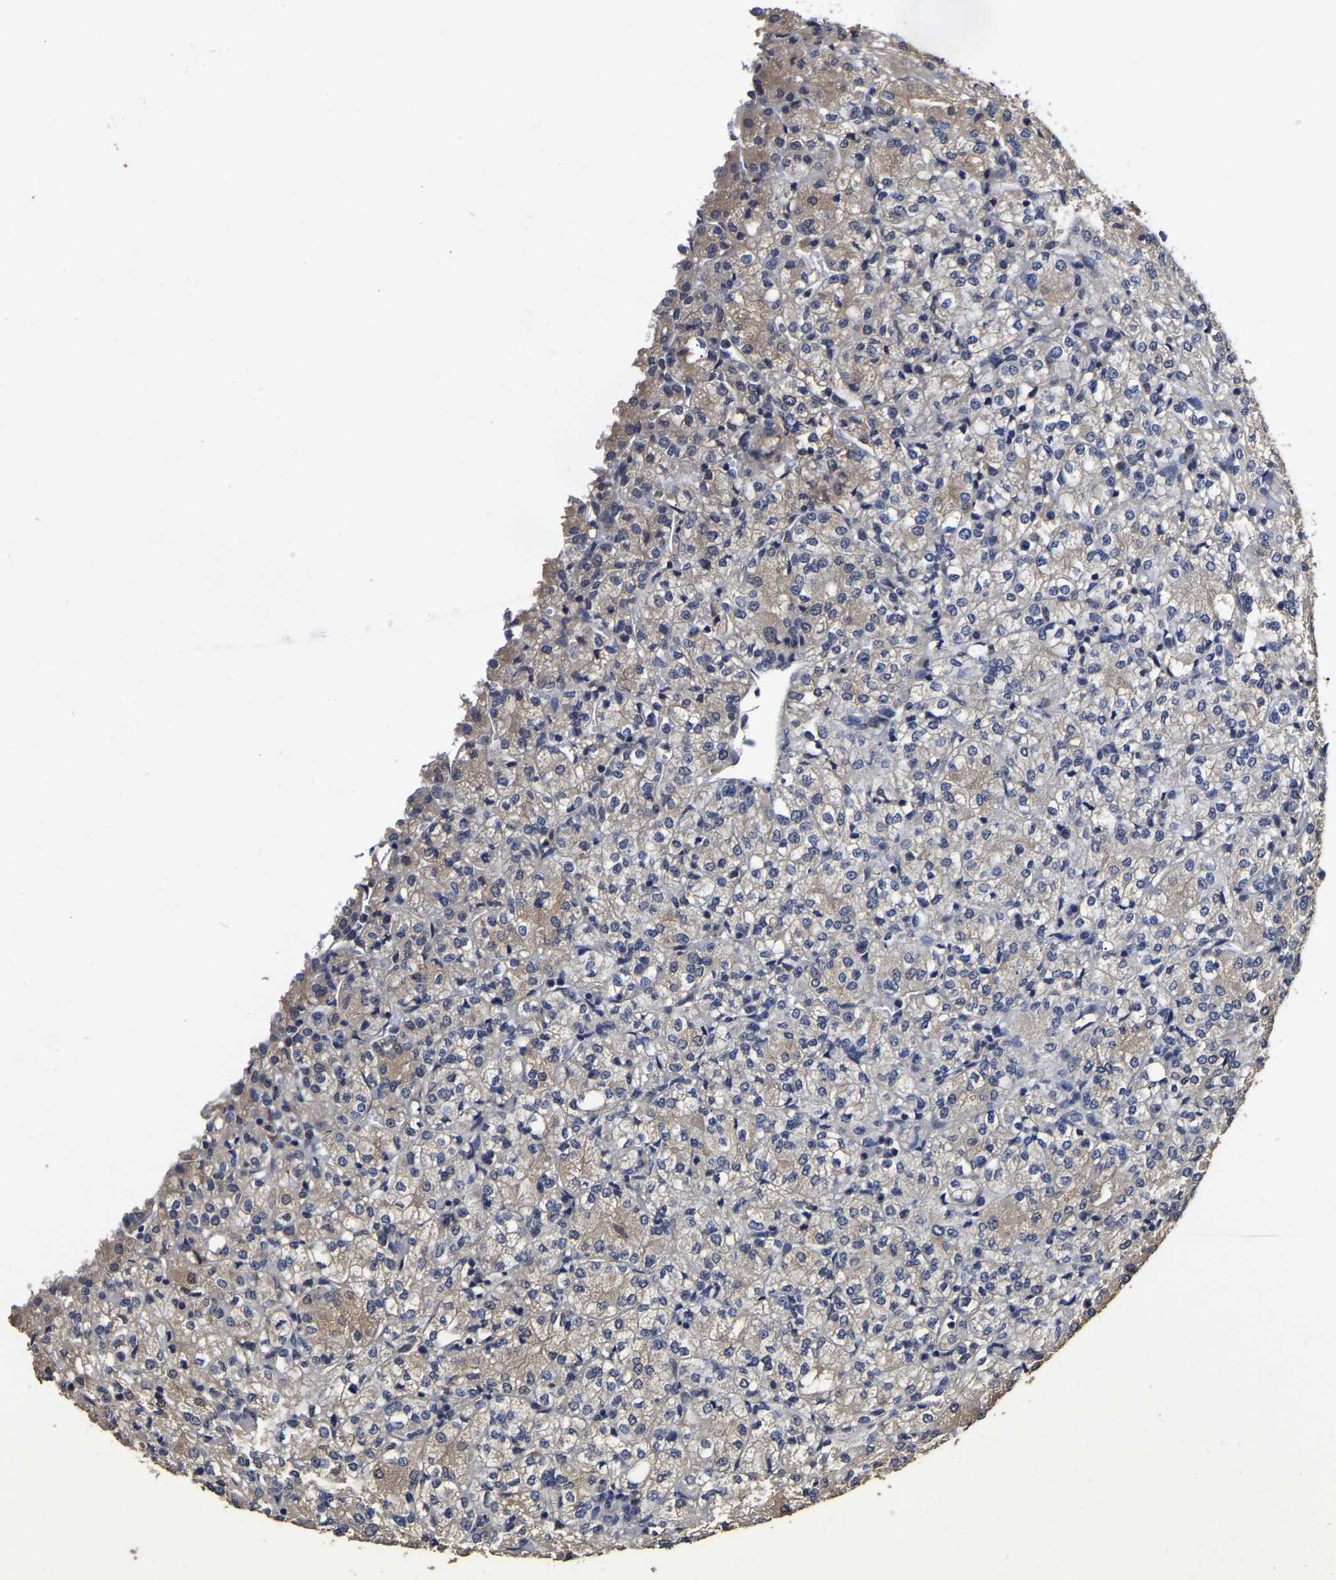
{"staining": {"intensity": "moderate", "quantity": "<25%", "location": "cytoplasmic/membranous"}, "tissue": "renal cancer", "cell_type": "Tumor cells", "image_type": "cancer", "snomed": [{"axis": "morphology", "description": "Adenocarcinoma, NOS"}, {"axis": "topography", "description": "Kidney"}], "caption": "Renal adenocarcinoma stained with DAB (3,3'-diaminobenzidine) IHC exhibits low levels of moderate cytoplasmic/membranous staining in approximately <25% of tumor cells. The protein of interest is stained brown, and the nuclei are stained in blue (DAB IHC with brightfield microscopy, high magnification).", "gene": "STK32C", "patient": {"sex": "male", "age": 77}}